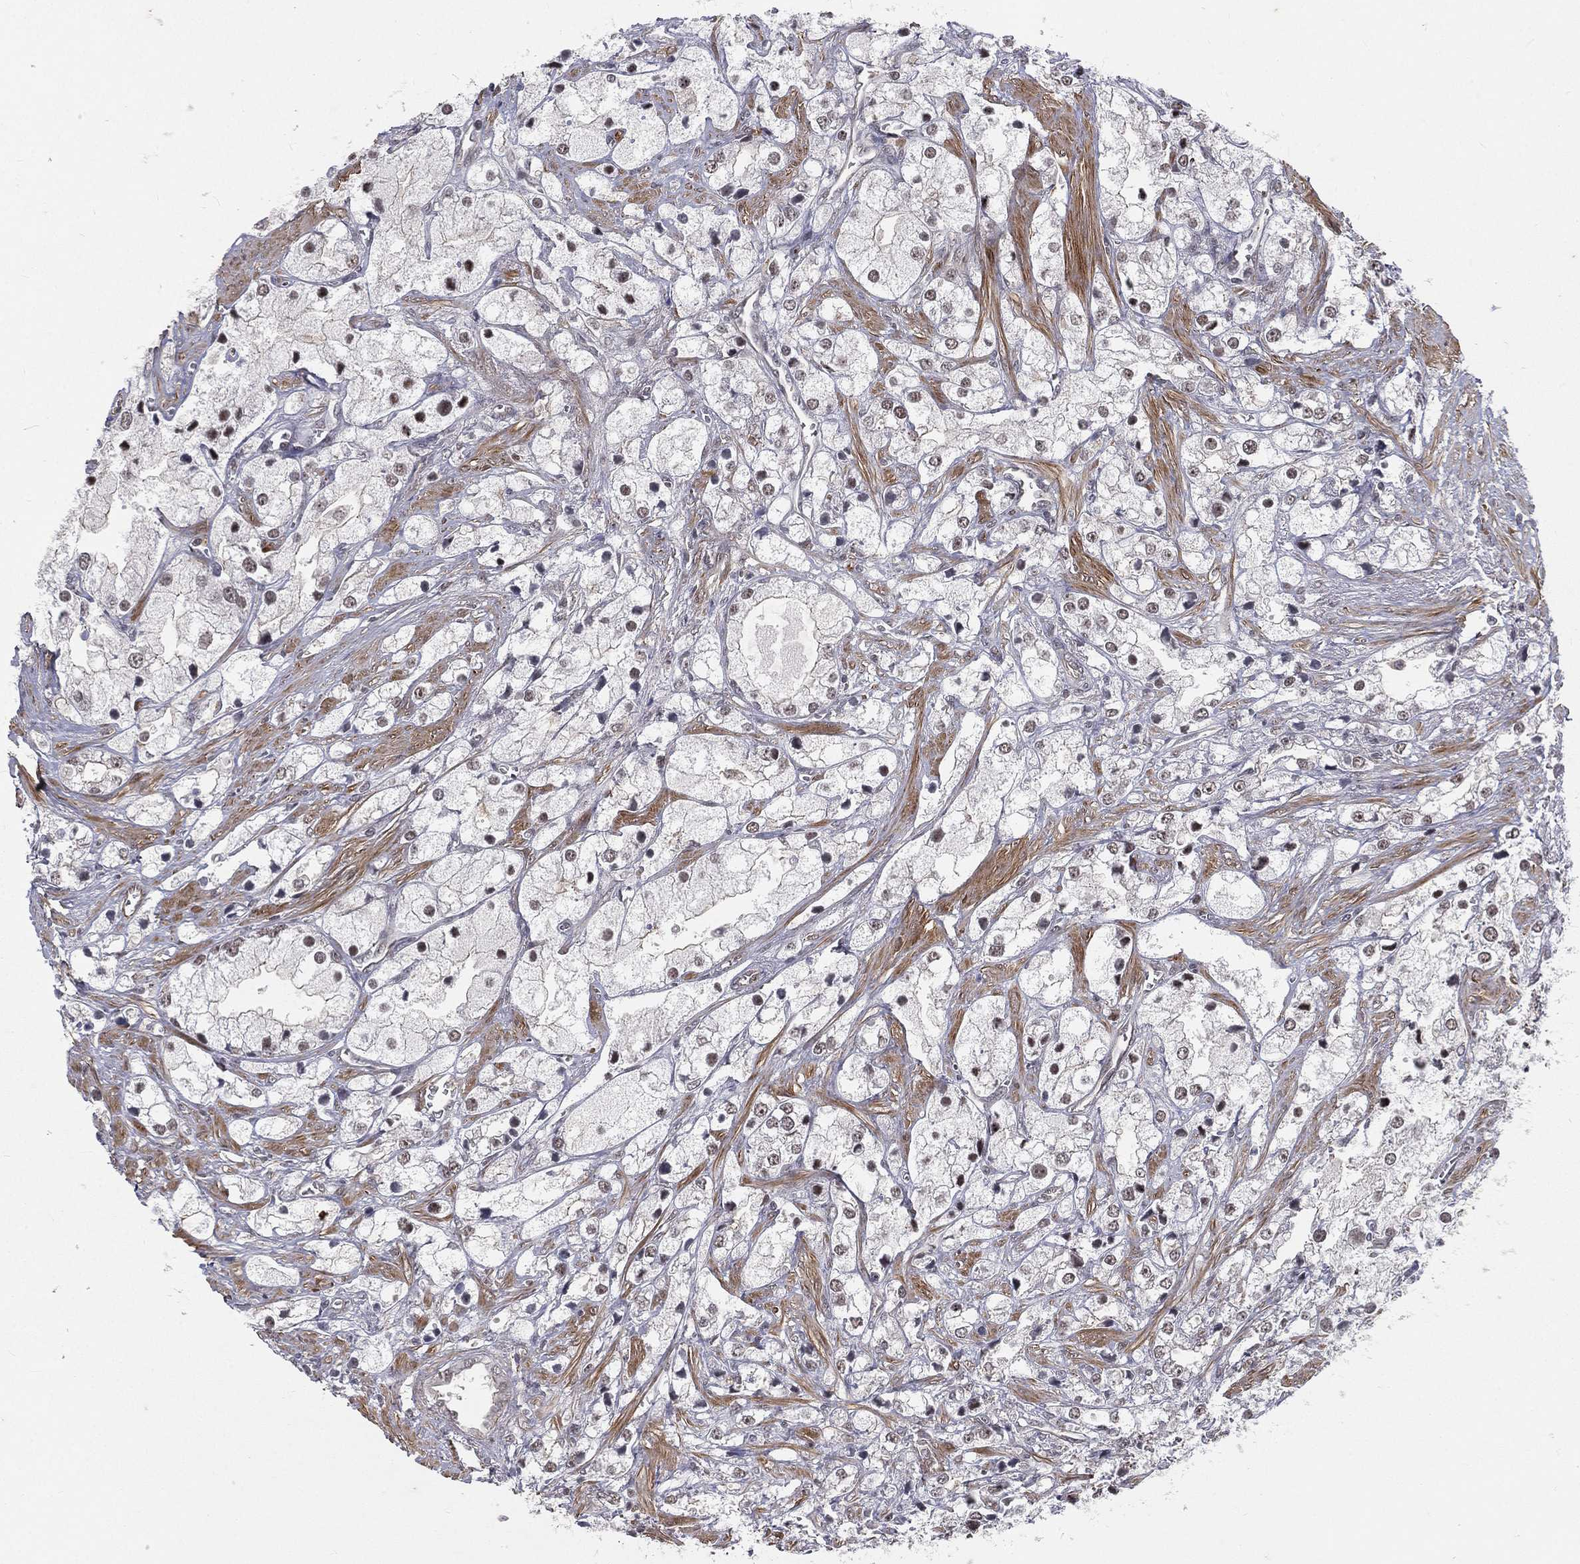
{"staining": {"intensity": "moderate", "quantity": "<25%", "location": "nuclear"}, "tissue": "prostate cancer", "cell_type": "Tumor cells", "image_type": "cancer", "snomed": [{"axis": "morphology", "description": "Adenocarcinoma, NOS"}, {"axis": "topography", "description": "Prostate and seminal vesicle, NOS"}, {"axis": "topography", "description": "Prostate"}], "caption": "The image demonstrates immunohistochemical staining of prostate adenocarcinoma. There is moderate nuclear positivity is identified in about <25% of tumor cells.", "gene": "MORC2", "patient": {"sex": "male", "age": 79}}